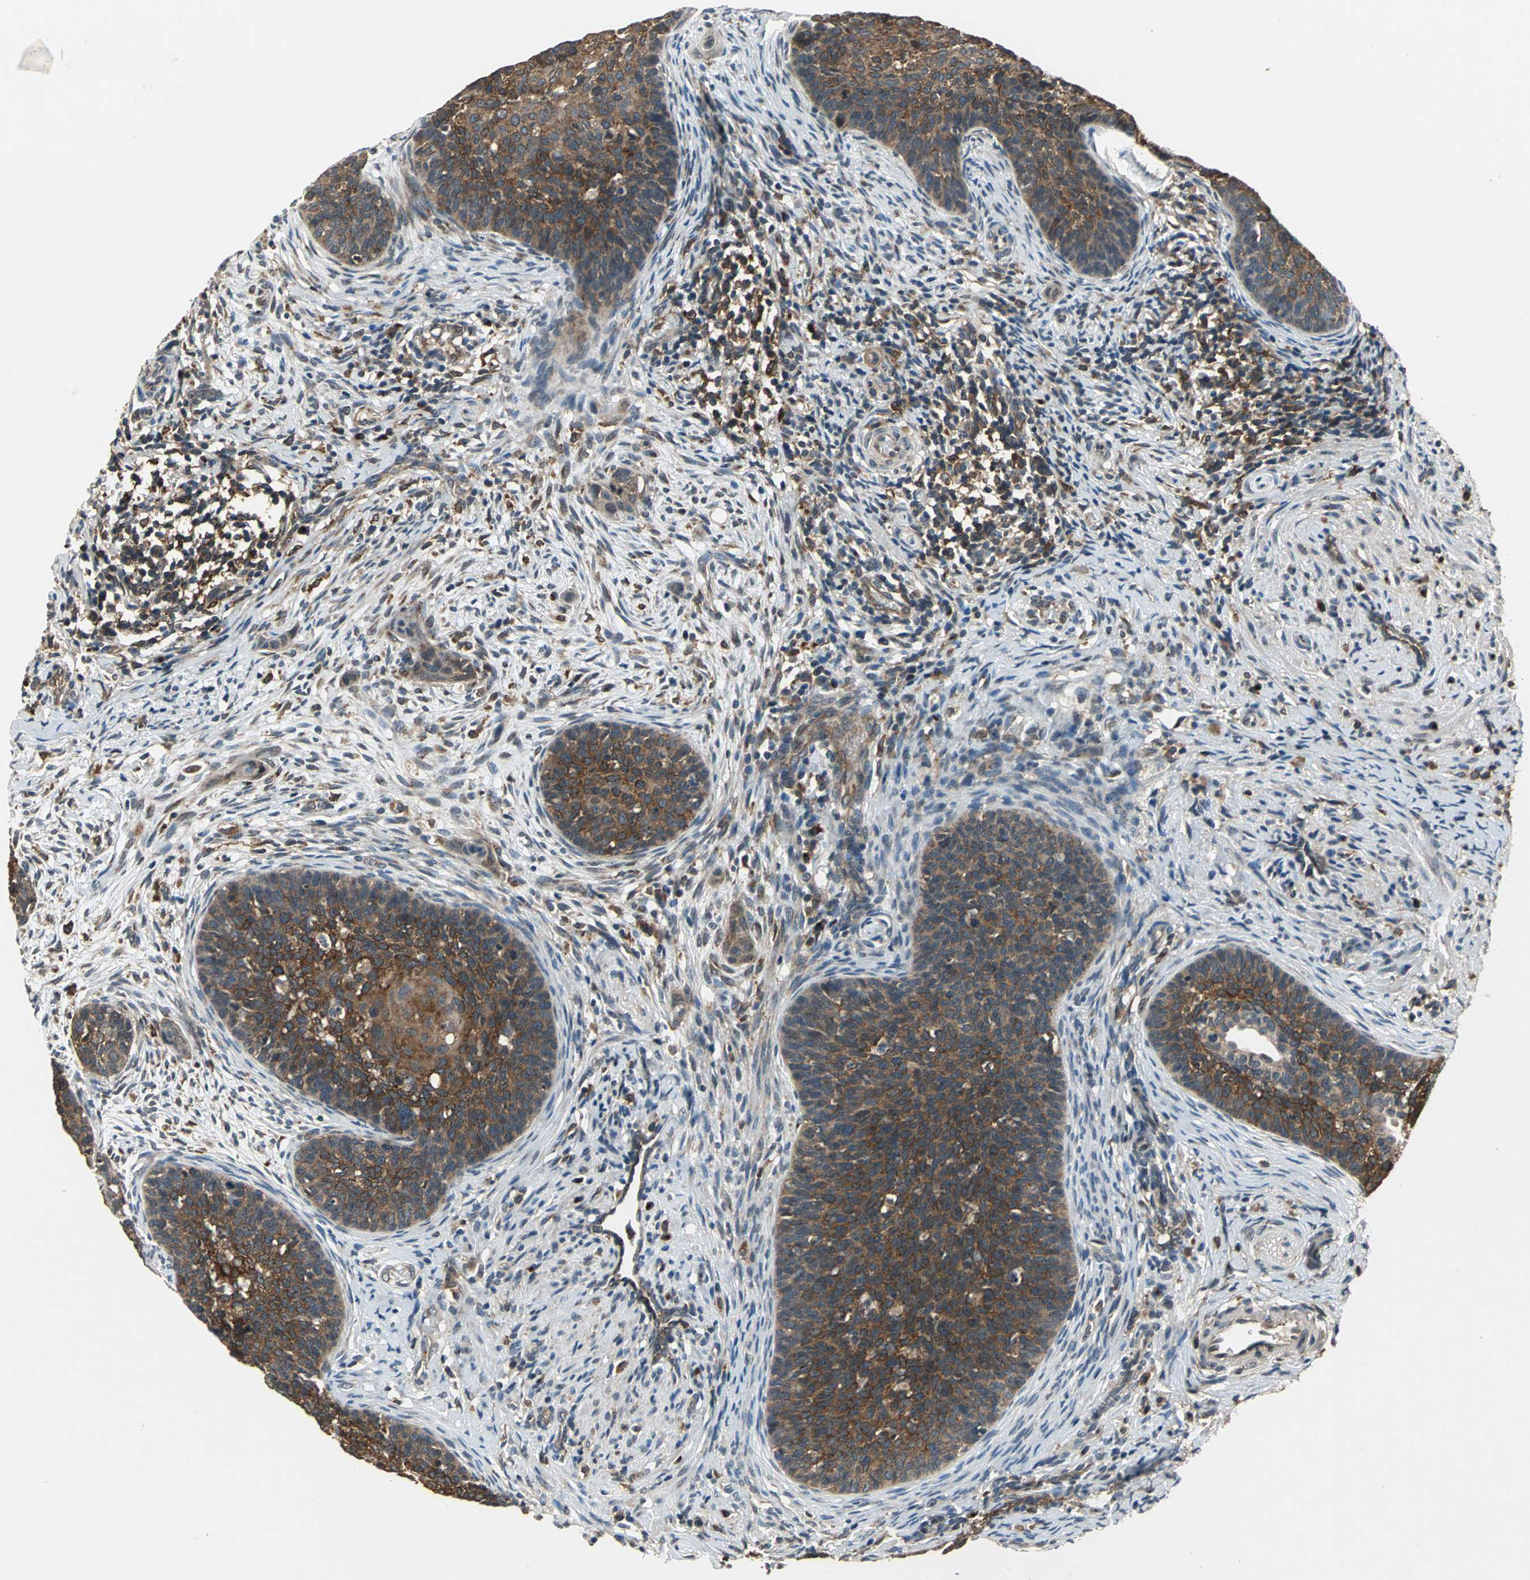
{"staining": {"intensity": "strong", "quantity": ">75%", "location": "cytoplasmic/membranous"}, "tissue": "cervical cancer", "cell_type": "Tumor cells", "image_type": "cancer", "snomed": [{"axis": "morphology", "description": "Squamous cell carcinoma, NOS"}, {"axis": "topography", "description": "Cervix"}], "caption": "A high amount of strong cytoplasmic/membranous staining is present in approximately >75% of tumor cells in cervical cancer (squamous cell carcinoma) tissue. The protein of interest is shown in brown color, while the nuclei are stained blue.", "gene": "NFKBIE", "patient": {"sex": "female", "age": 33}}